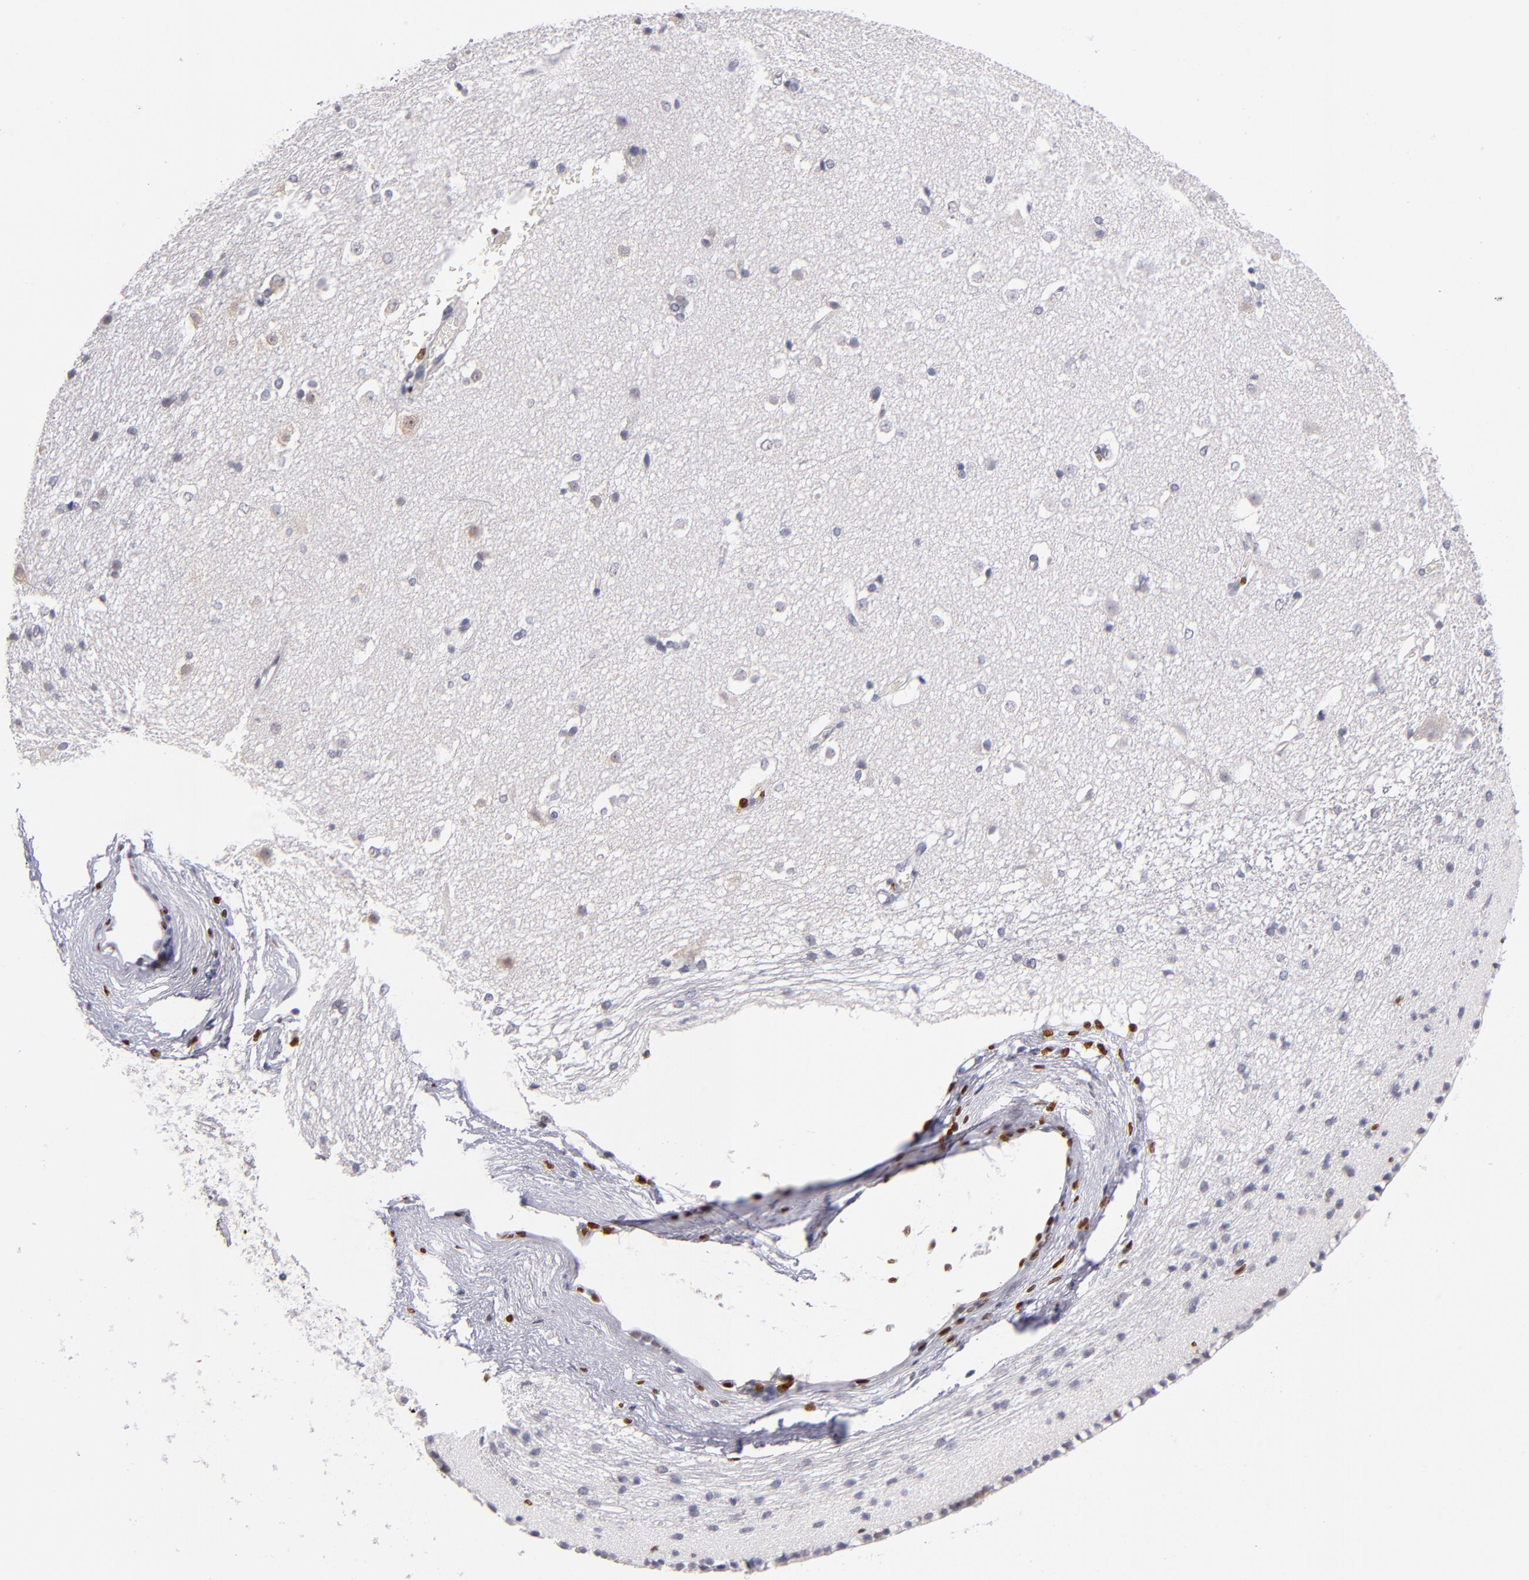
{"staining": {"intensity": "negative", "quantity": "none", "location": "none"}, "tissue": "caudate", "cell_type": "Glial cells", "image_type": "normal", "snomed": [{"axis": "morphology", "description": "Normal tissue, NOS"}, {"axis": "topography", "description": "Lateral ventricle wall"}], "caption": "High magnification brightfield microscopy of normal caudate stained with DAB (3,3'-diaminobenzidine) (brown) and counterstained with hematoxylin (blue): glial cells show no significant staining. (Stains: DAB (3,3'-diaminobenzidine) IHC with hematoxylin counter stain, Microscopy: brightfield microscopy at high magnification).", "gene": "CDKL5", "patient": {"sex": "female", "age": 19}}